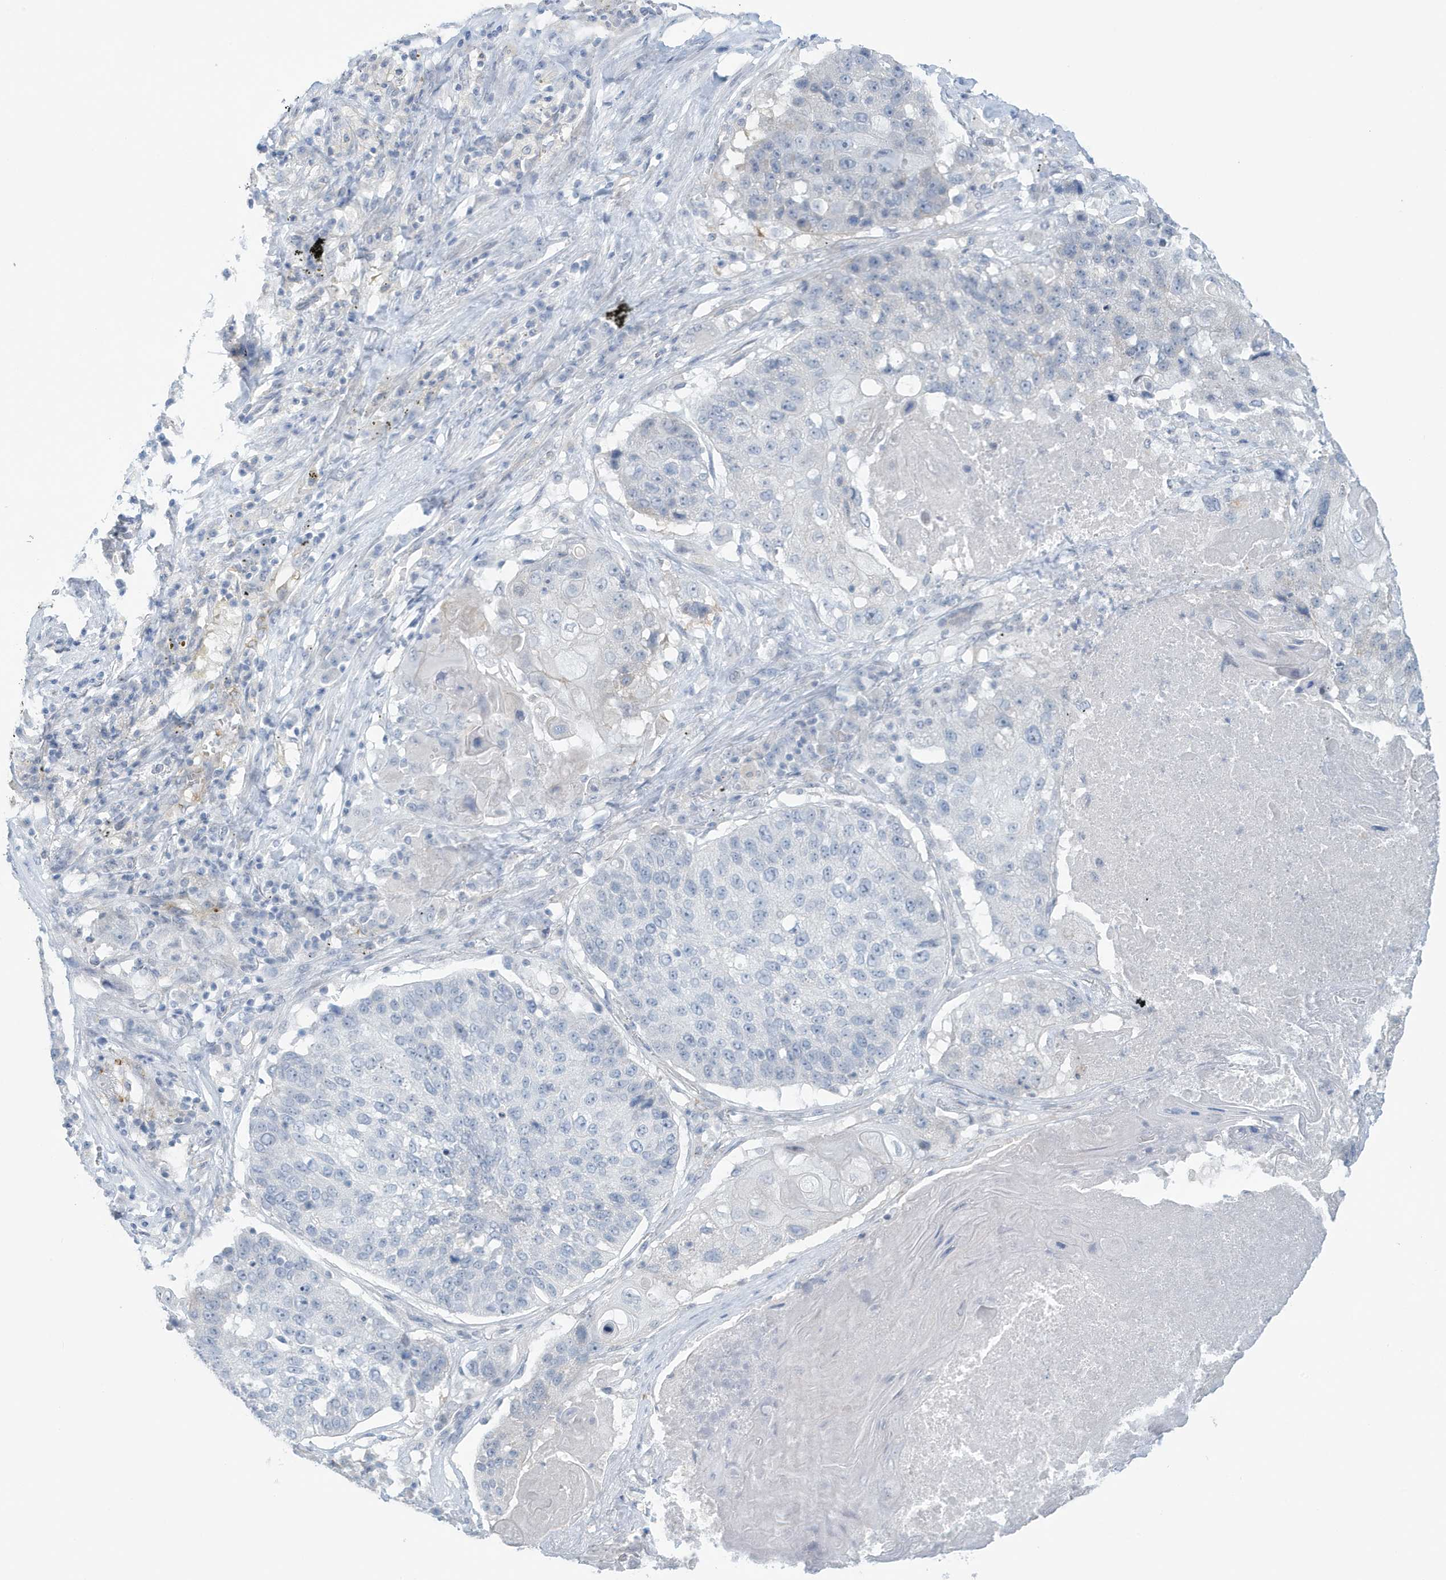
{"staining": {"intensity": "negative", "quantity": "none", "location": "none"}, "tissue": "lung cancer", "cell_type": "Tumor cells", "image_type": "cancer", "snomed": [{"axis": "morphology", "description": "Squamous cell carcinoma, NOS"}, {"axis": "topography", "description": "Lung"}], "caption": "A histopathology image of lung squamous cell carcinoma stained for a protein shows no brown staining in tumor cells.", "gene": "PERM1", "patient": {"sex": "male", "age": 61}}